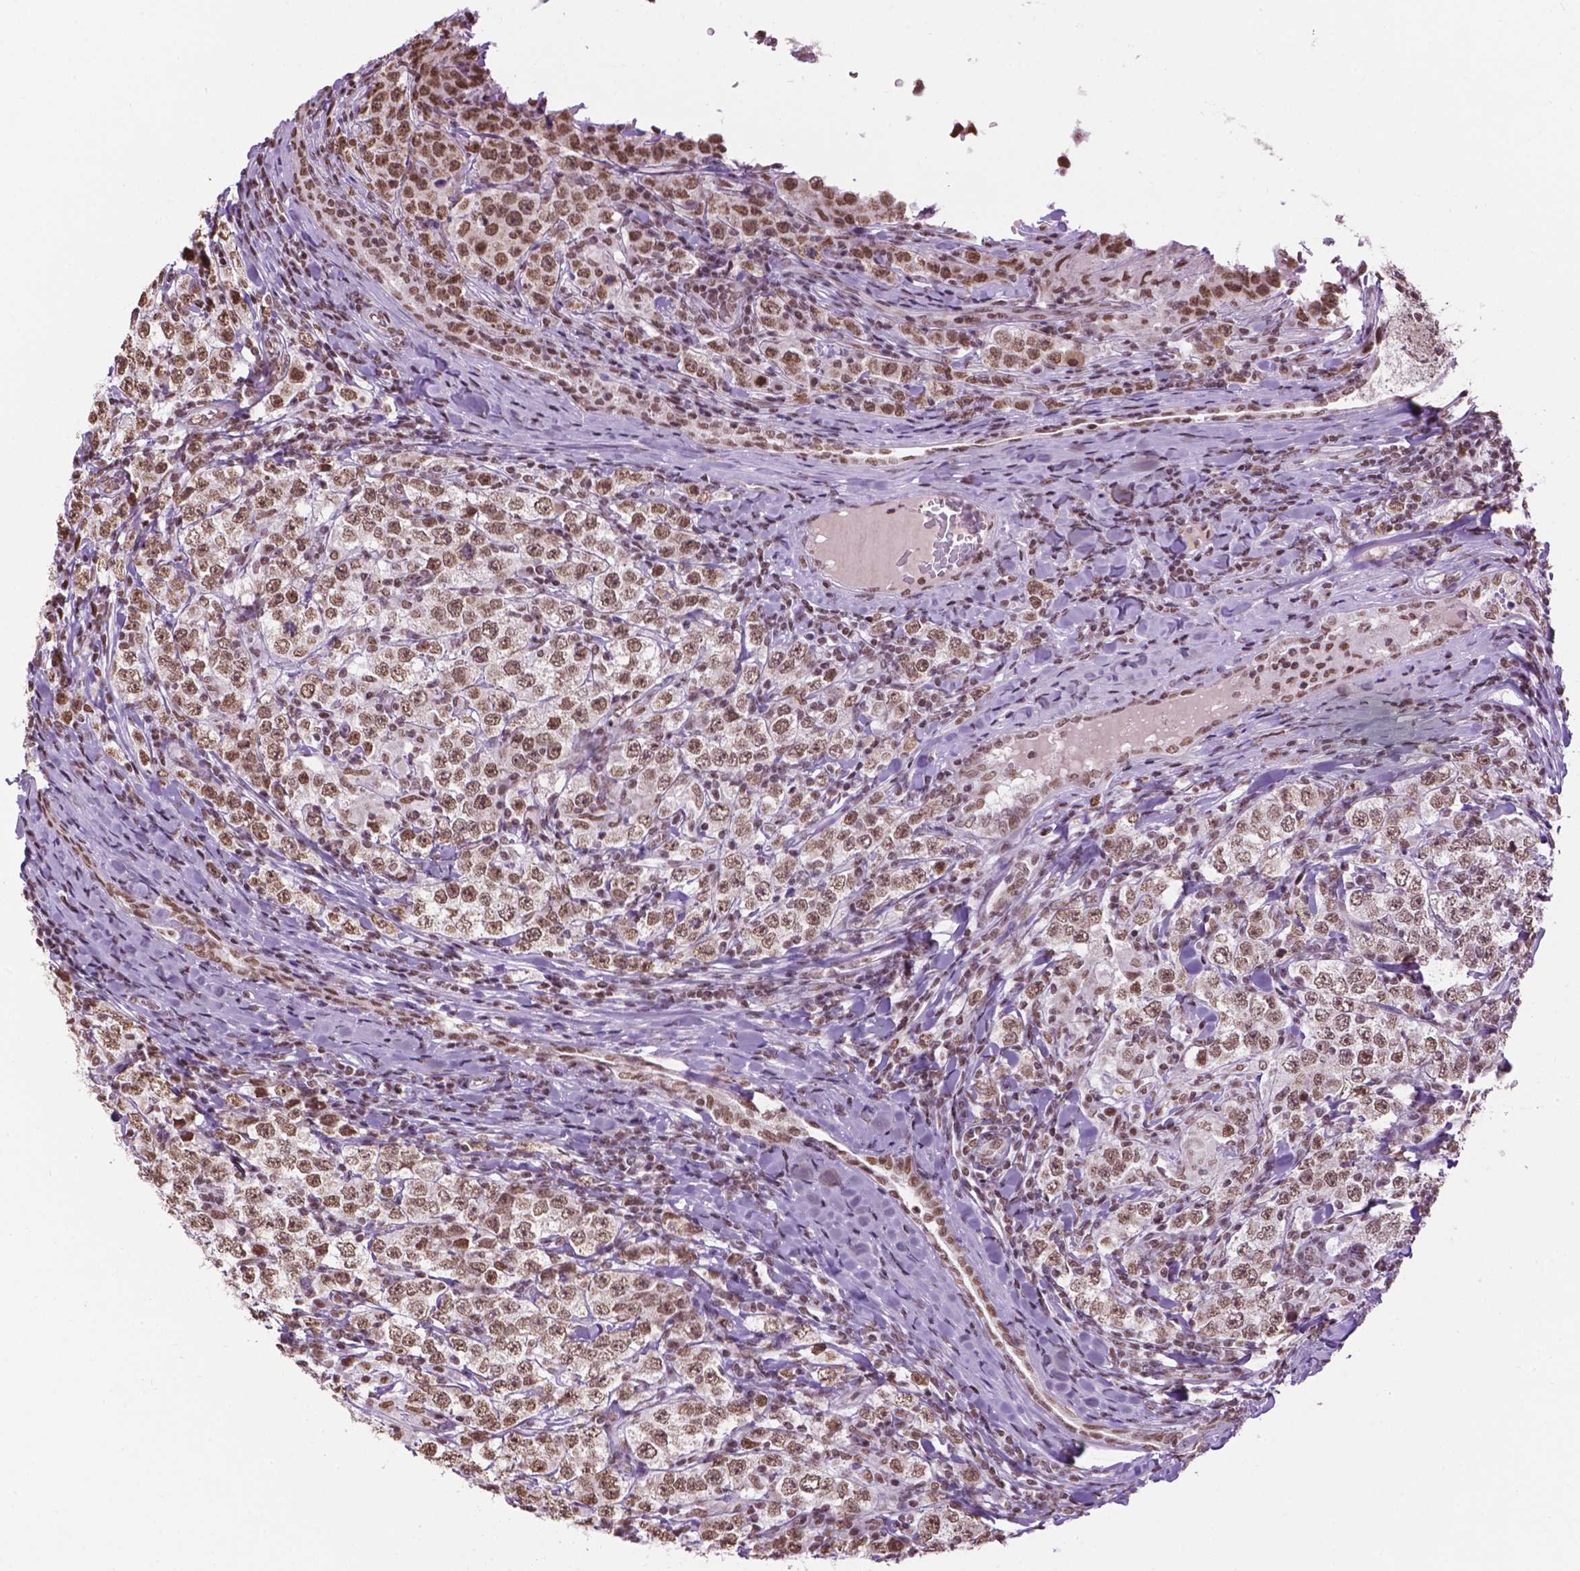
{"staining": {"intensity": "moderate", "quantity": ">75%", "location": "nuclear"}, "tissue": "testis cancer", "cell_type": "Tumor cells", "image_type": "cancer", "snomed": [{"axis": "morphology", "description": "Seminoma, NOS"}, {"axis": "morphology", "description": "Carcinoma, Embryonal, NOS"}, {"axis": "topography", "description": "Testis"}], "caption": "Immunohistochemical staining of human testis embryonal carcinoma shows moderate nuclear protein expression in about >75% of tumor cells.", "gene": "COL23A1", "patient": {"sex": "male", "age": 41}}